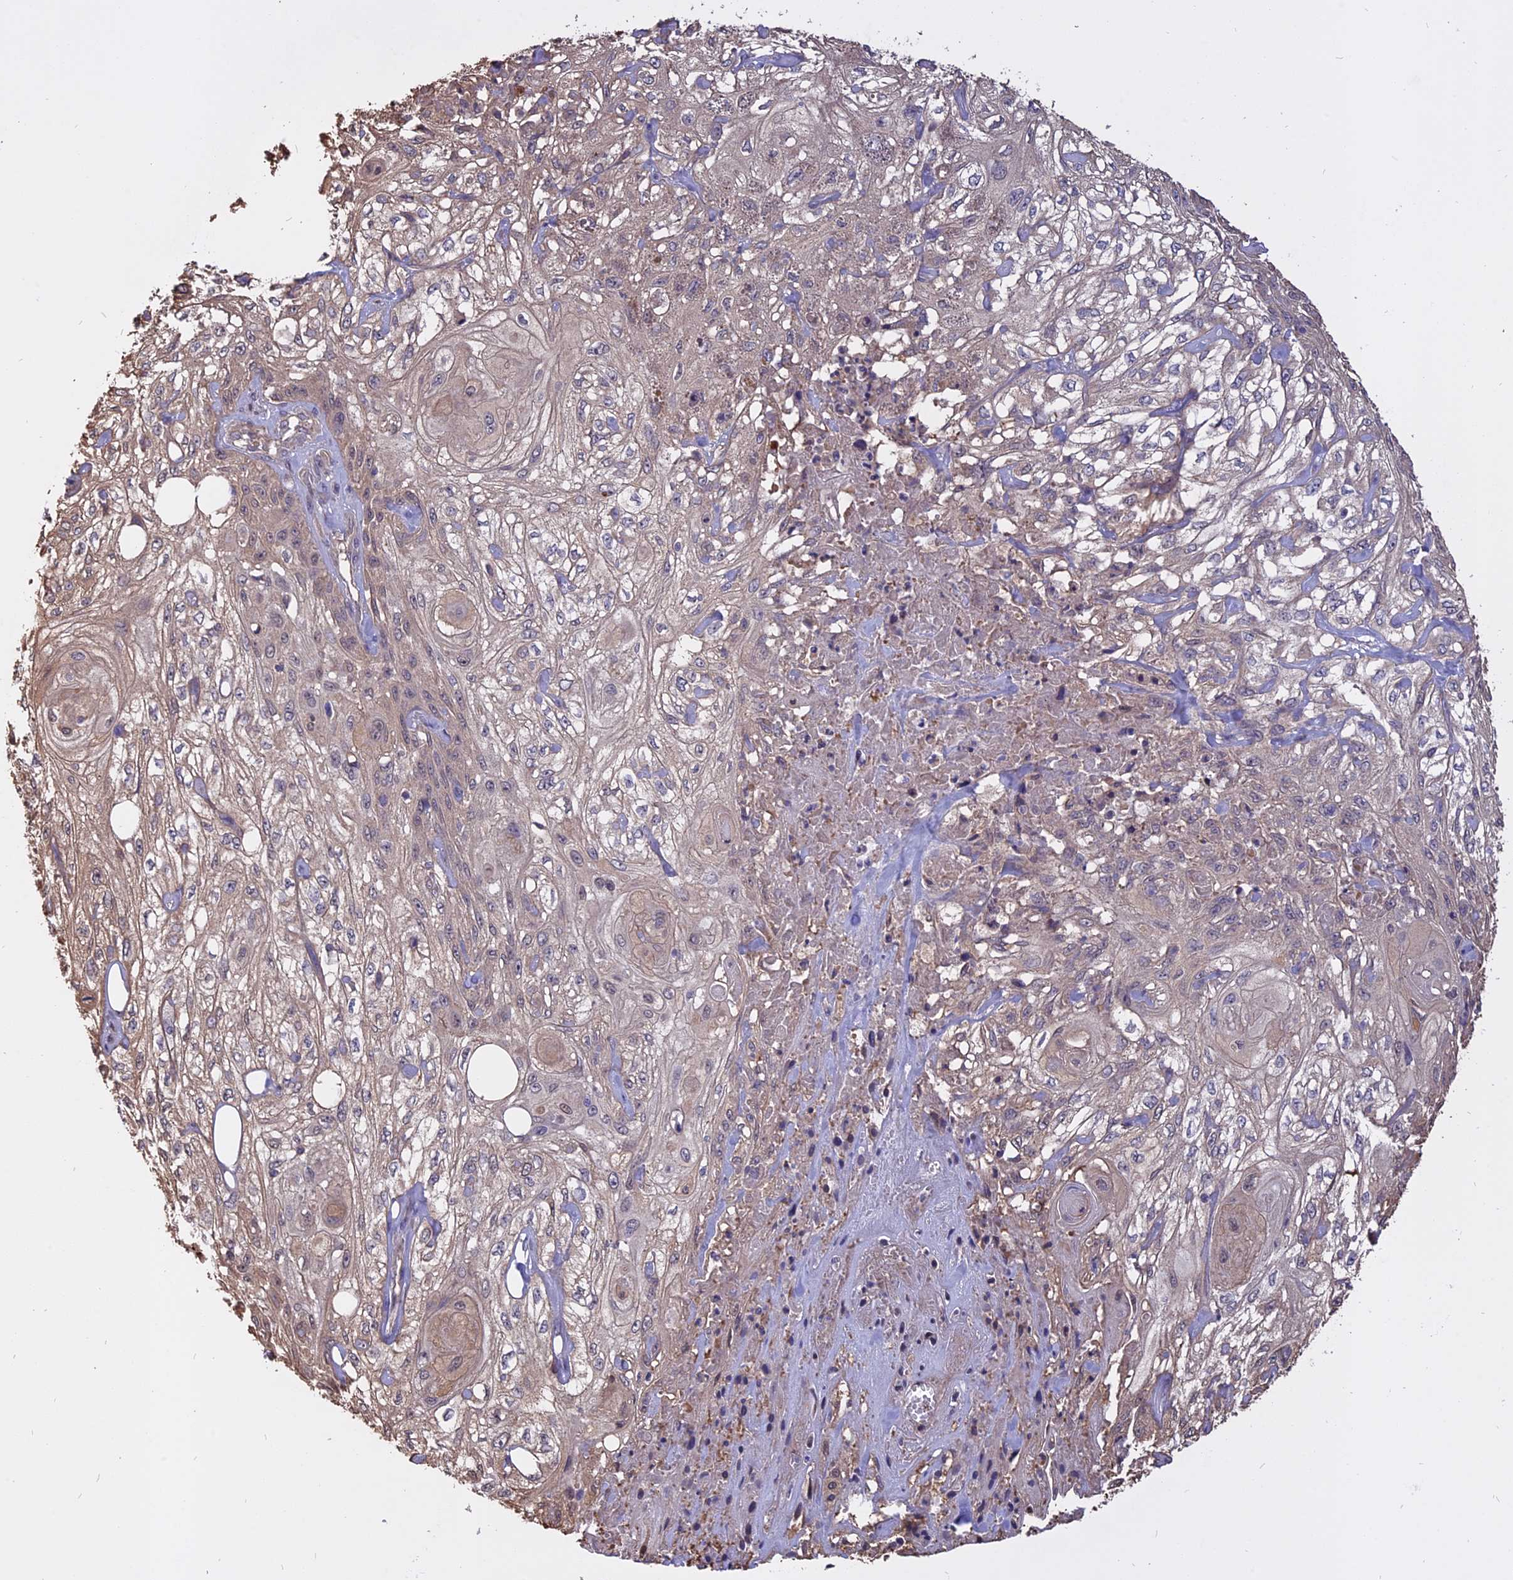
{"staining": {"intensity": "negative", "quantity": "none", "location": "none"}, "tissue": "skin cancer", "cell_type": "Tumor cells", "image_type": "cancer", "snomed": [{"axis": "morphology", "description": "Squamous cell carcinoma, NOS"}, {"axis": "morphology", "description": "Squamous cell carcinoma, metastatic, NOS"}, {"axis": "topography", "description": "Skin"}, {"axis": "topography", "description": "Lymph node"}], "caption": "A high-resolution micrograph shows immunohistochemistry staining of metastatic squamous cell carcinoma (skin), which demonstrates no significant expression in tumor cells.", "gene": "CARMIL2", "patient": {"sex": "male", "age": 75}}